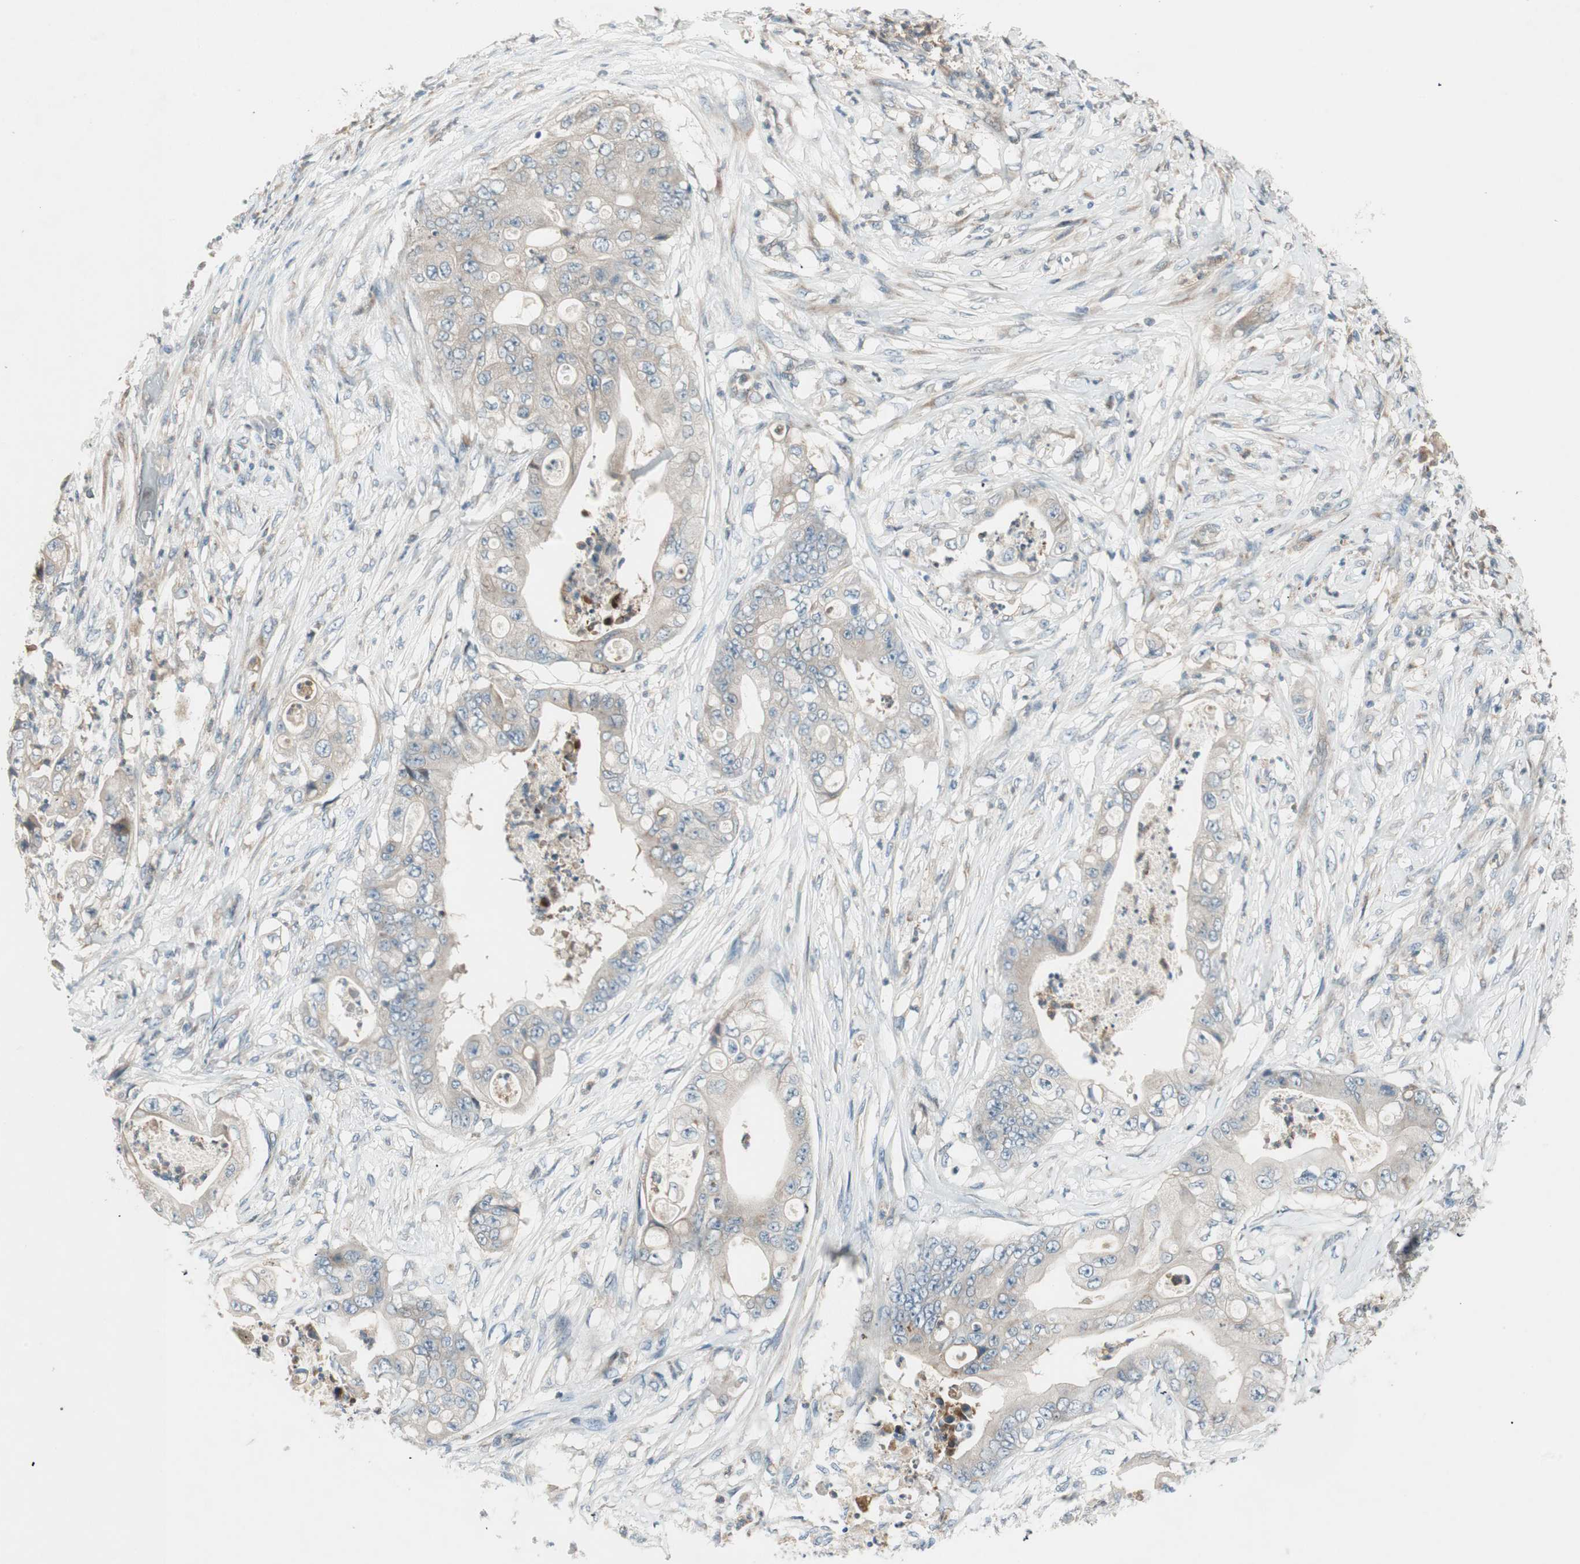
{"staining": {"intensity": "weak", "quantity": ">75%", "location": "cytoplasmic/membranous"}, "tissue": "stomach cancer", "cell_type": "Tumor cells", "image_type": "cancer", "snomed": [{"axis": "morphology", "description": "Adenocarcinoma, NOS"}, {"axis": "topography", "description": "Stomach"}], "caption": "Brown immunohistochemical staining in human stomach cancer (adenocarcinoma) exhibits weak cytoplasmic/membranous expression in approximately >75% of tumor cells. (DAB IHC, brown staining for protein, blue staining for nuclei).", "gene": "CGRRF1", "patient": {"sex": "female", "age": 73}}